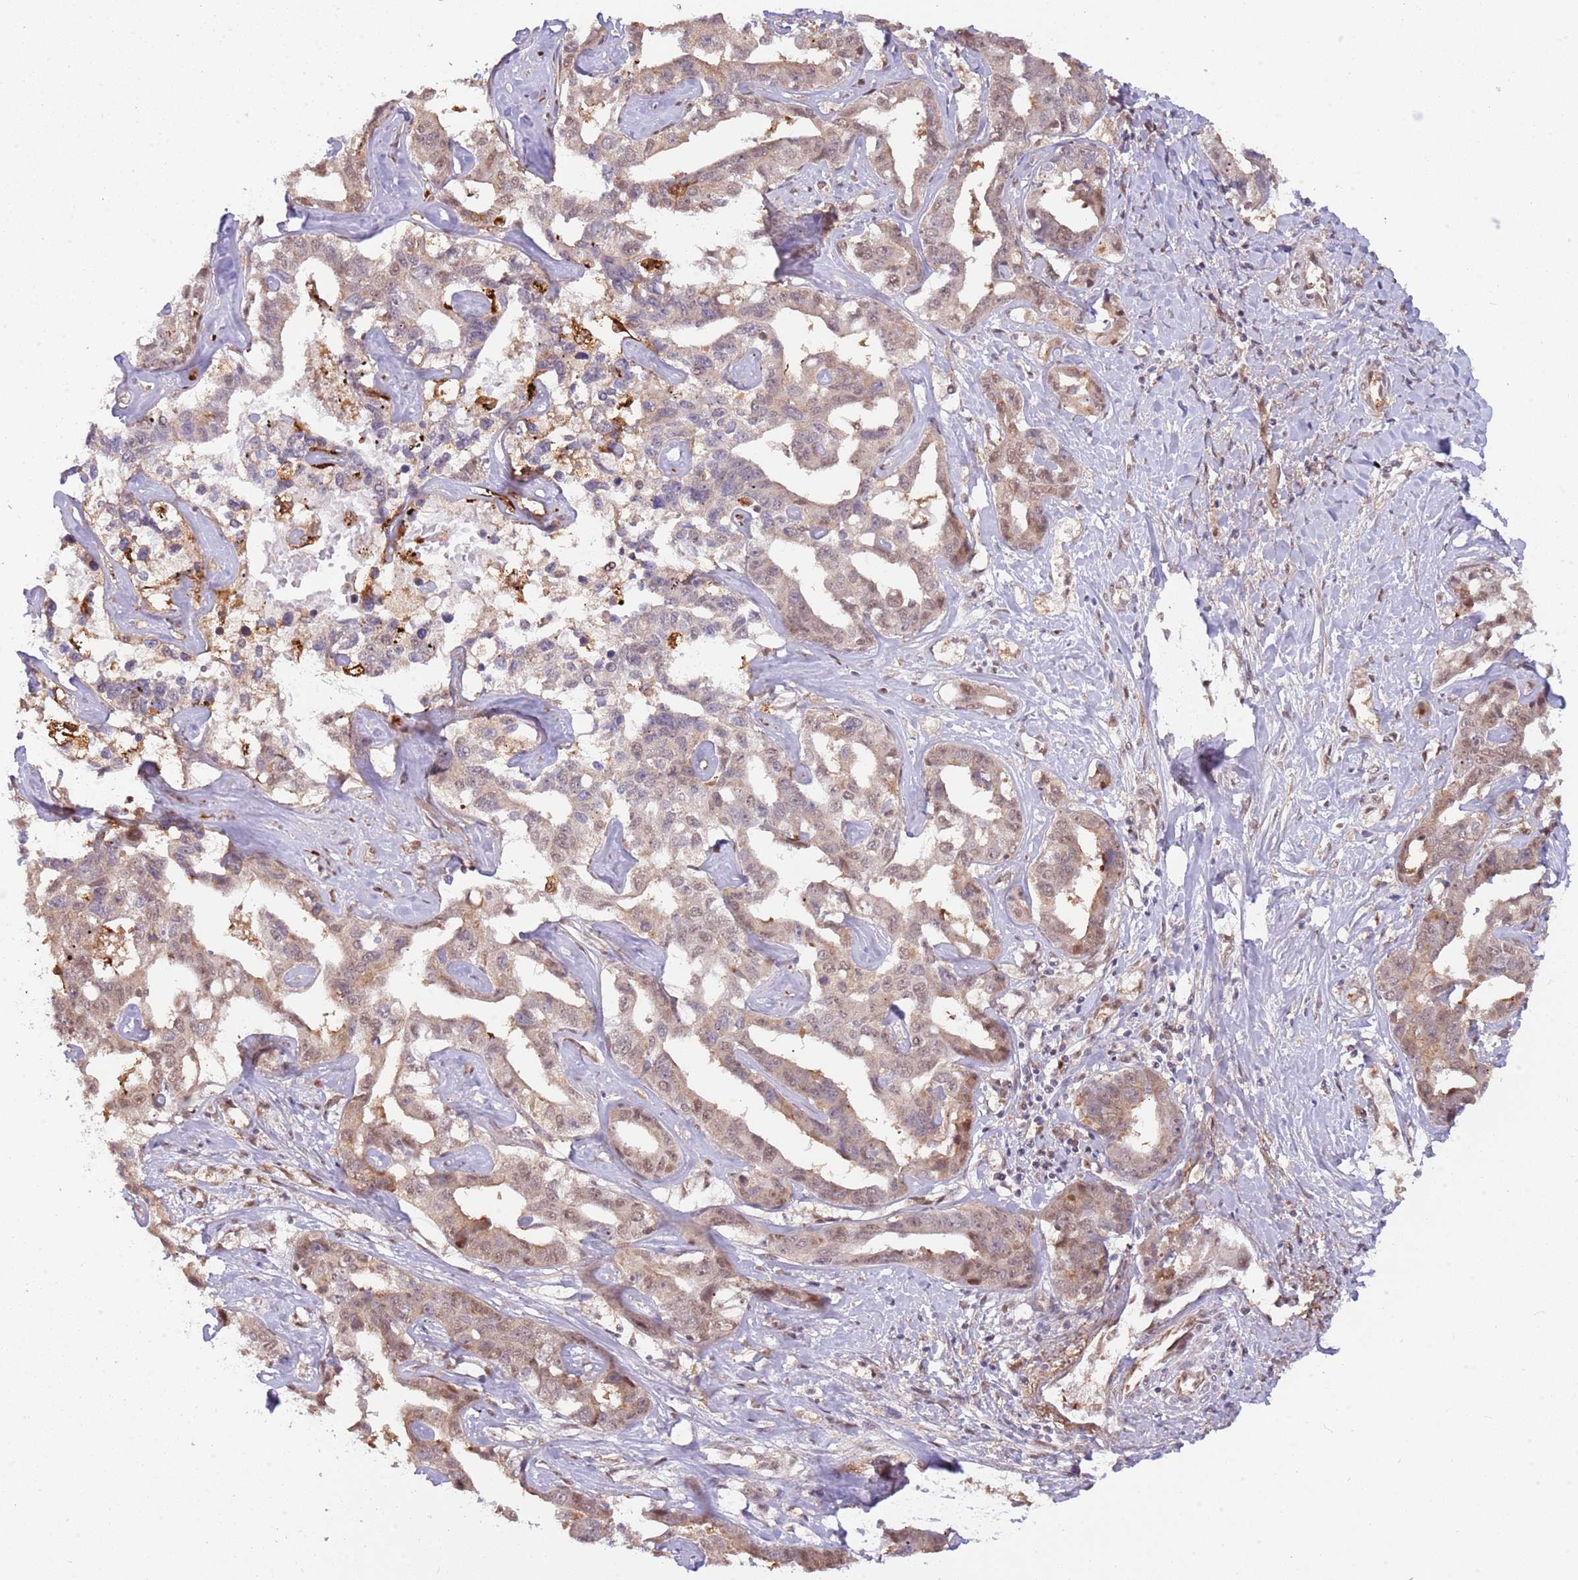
{"staining": {"intensity": "weak", "quantity": "25%-75%", "location": "cytoplasmic/membranous,nuclear"}, "tissue": "liver cancer", "cell_type": "Tumor cells", "image_type": "cancer", "snomed": [{"axis": "morphology", "description": "Cholangiocarcinoma"}, {"axis": "topography", "description": "Liver"}], "caption": "Immunohistochemical staining of cholangiocarcinoma (liver) exhibits weak cytoplasmic/membranous and nuclear protein staining in approximately 25%-75% of tumor cells.", "gene": "PLSCR5", "patient": {"sex": "male", "age": 59}}